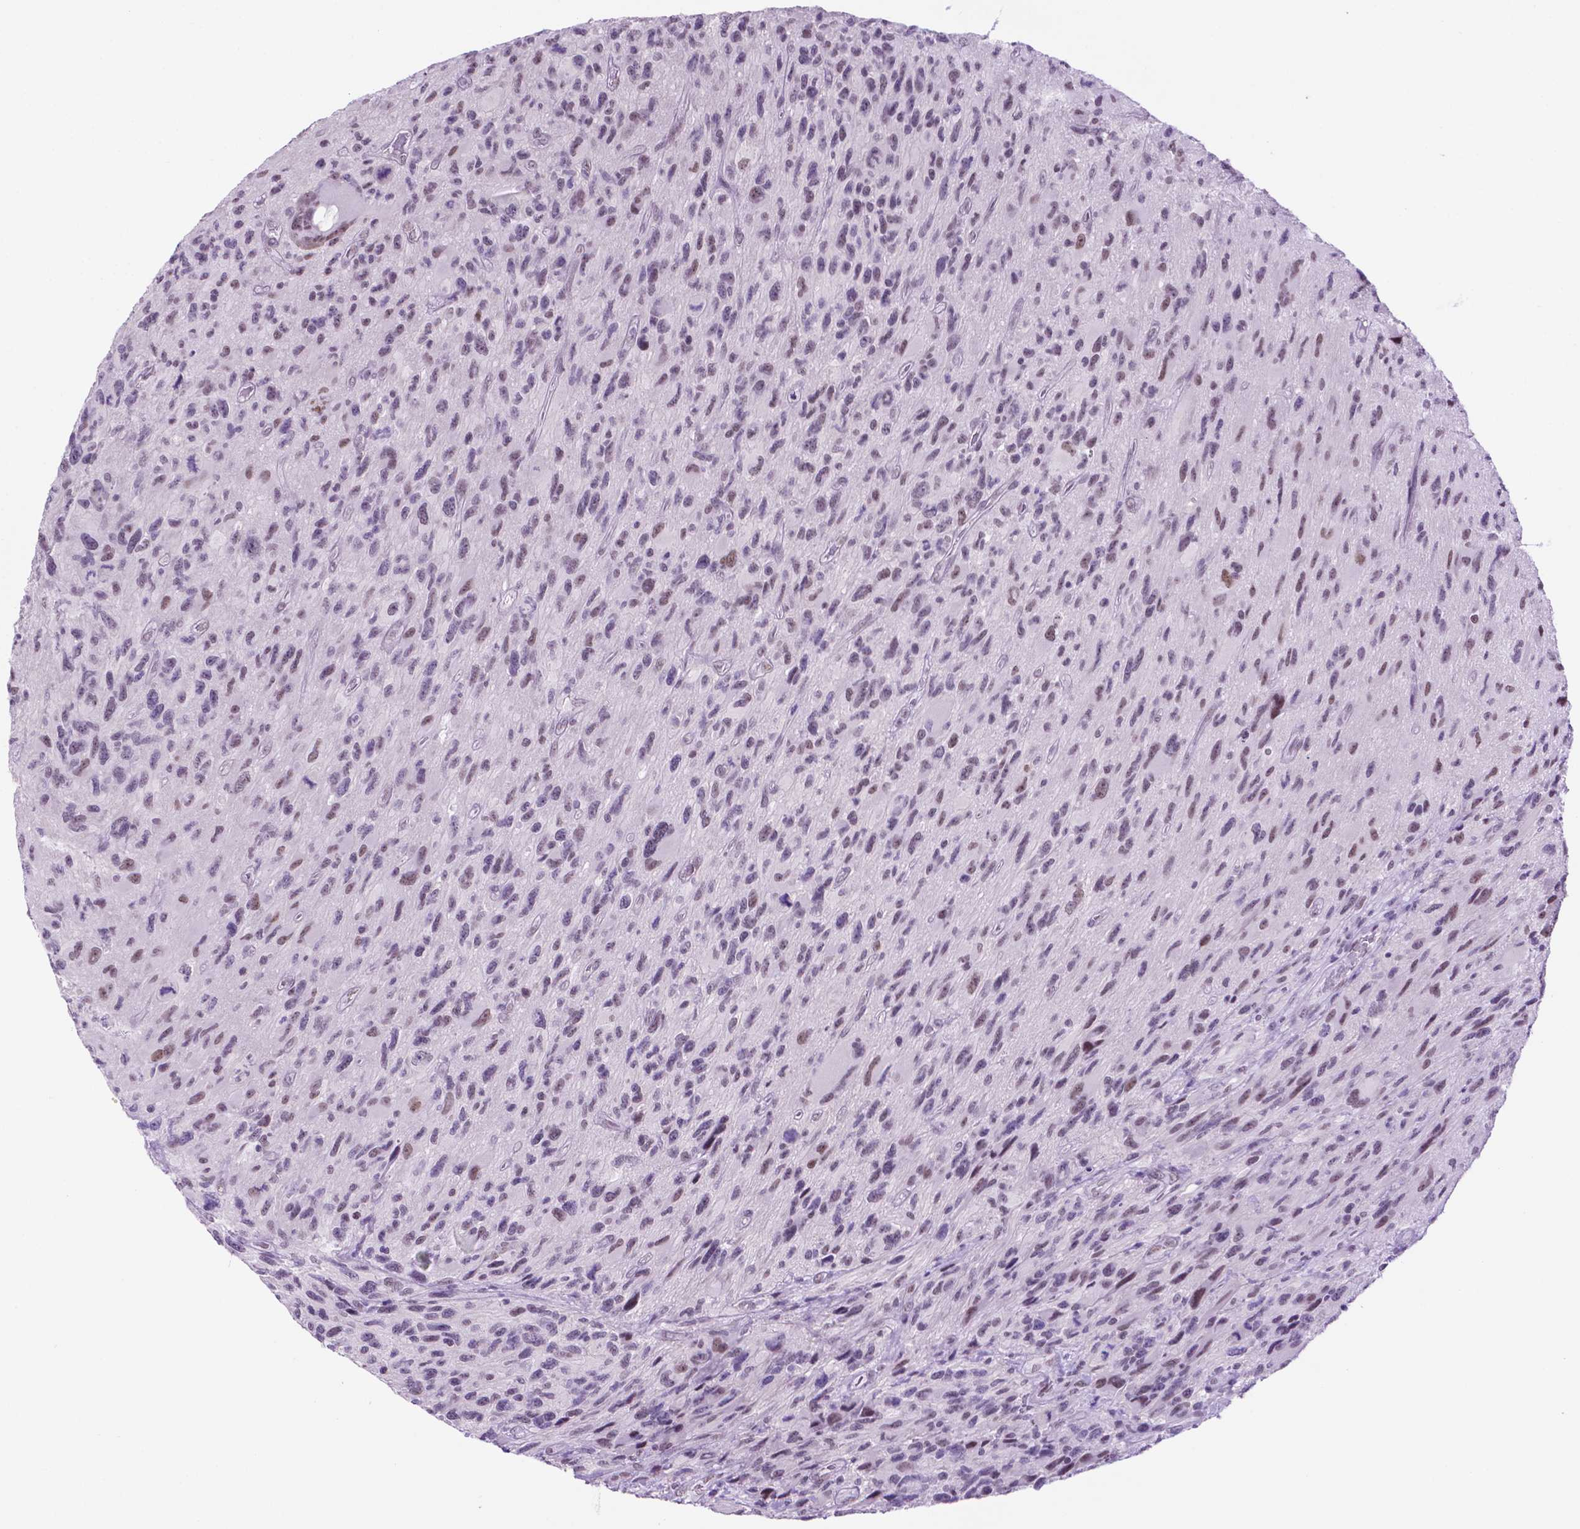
{"staining": {"intensity": "weak", "quantity": "<25%", "location": "nuclear"}, "tissue": "glioma", "cell_type": "Tumor cells", "image_type": "cancer", "snomed": [{"axis": "morphology", "description": "Glioma, malignant, NOS"}, {"axis": "morphology", "description": "Glioma, malignant, High grade"}, {"axis": "topography", "description": "Brain"}], "caption": "Protein analysis of glioma (malignant) displays no significant positivity in tumor cells.", "gene": "TACSTD2", "patient": {"sex": "female", "age": 71}}